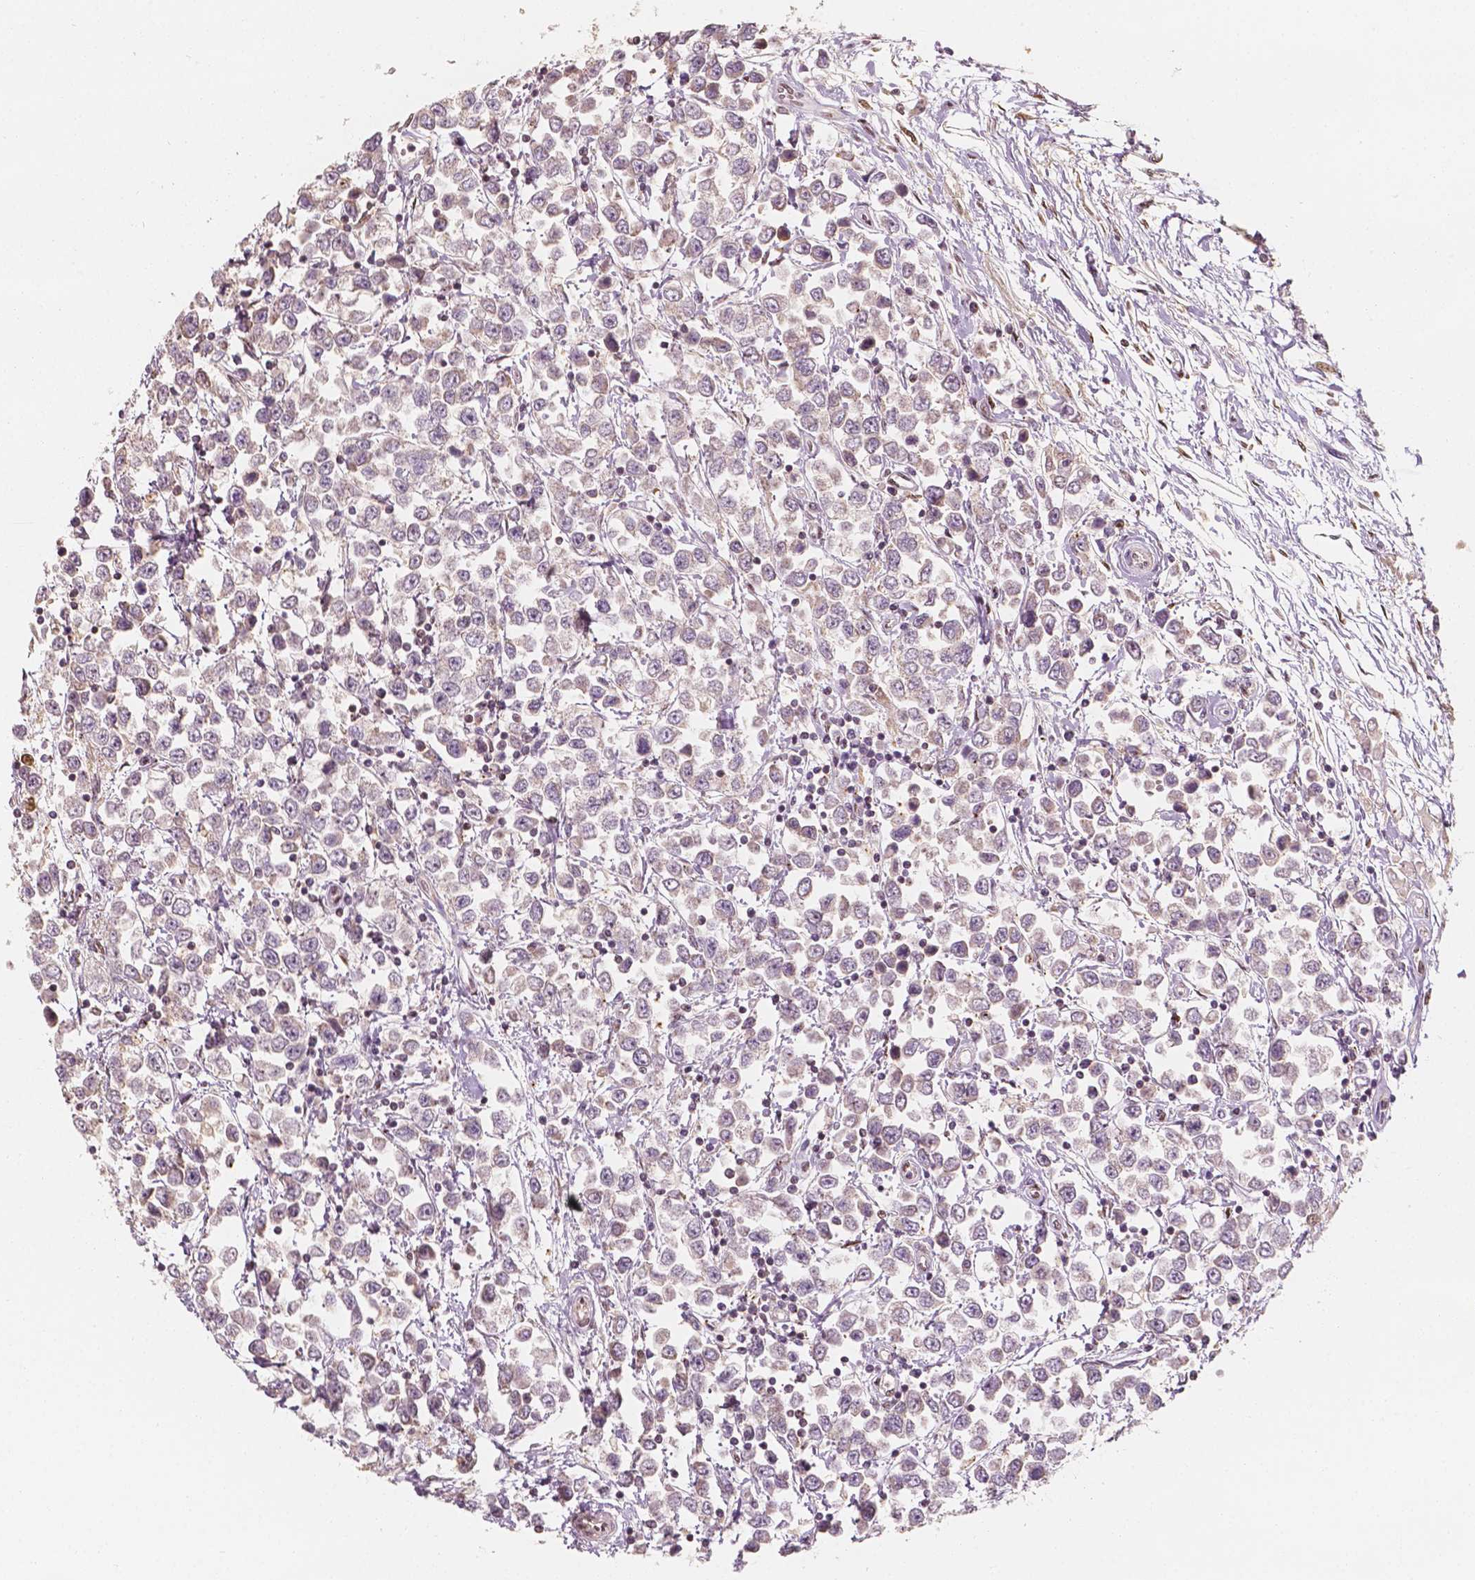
{"staining": {"intensity": "weak", "quantity": "<25%", "location": "cytoplasmic/membranous,nuclear"}, "tissue": "testis cancer", "cell_type": "Tumor cells", "image_type": "cancer", "snomed": [{"axis": "morphology", "description": "Seminoma, NOS"}, {"axis": "topography", "description": "Testis"}], "caption": "IHC micrograph of neoplastic tissue: human testis cancer (seminoma) stained with DAB shows no significant protein staining in tumor cells.", "gene": "TBC1D17", "patient": {"sex": "male", "age": 34}}